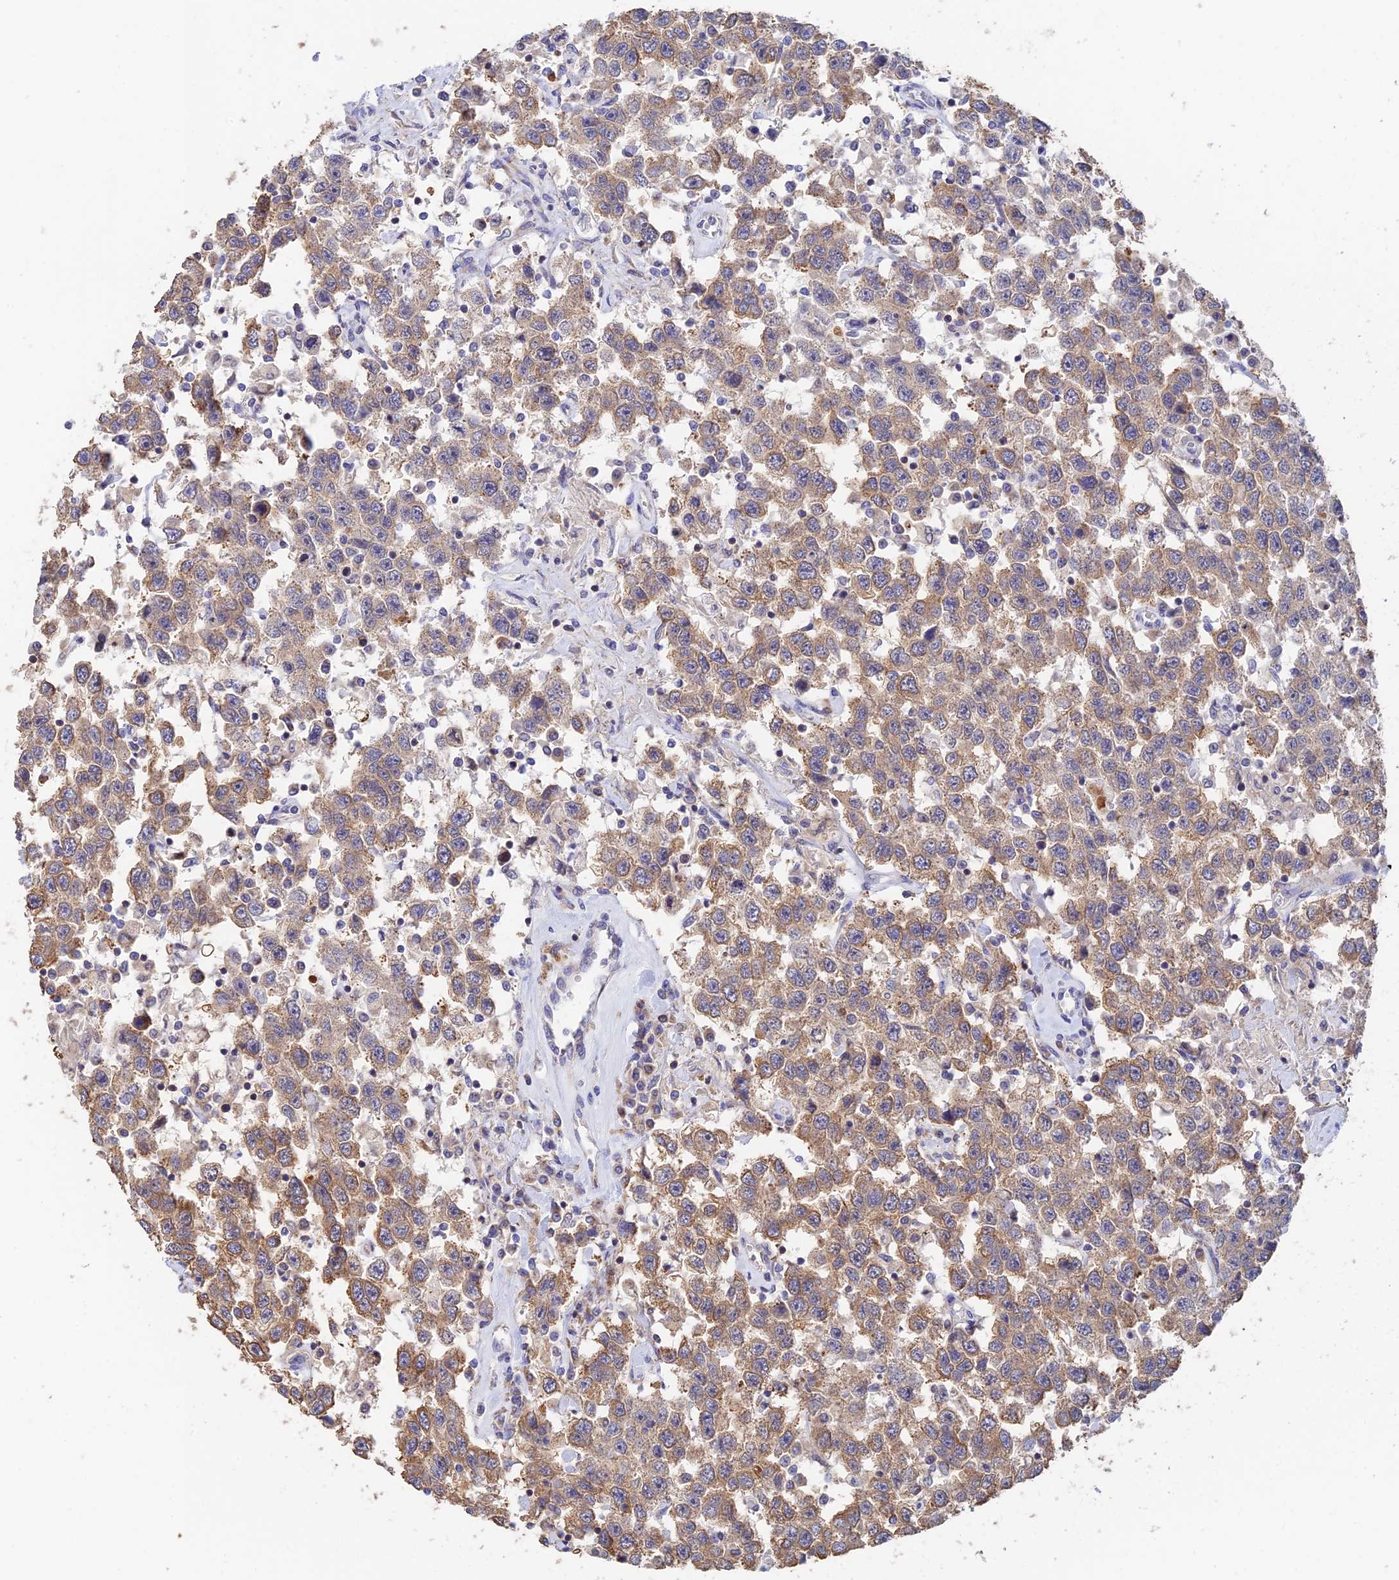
{"staining": {"intensity": "weak", "quantity": "25%-75%", "location": "cytoplasmic/membranous"}, "tissue": "testis cancer", "cell_type": "Tumor cells", "image_type": "cancer", "snomed": [{"axis": "morphology", "description": "Seminoma, NOS"}, {"axis": "topography", "description": "Testis"}], "caption": "Seminoma (testis) stained with a protein marker reveals weak staining in tumor cells.", "gene": "WBP11", "patient": {"sex": "male", "age": 41}}